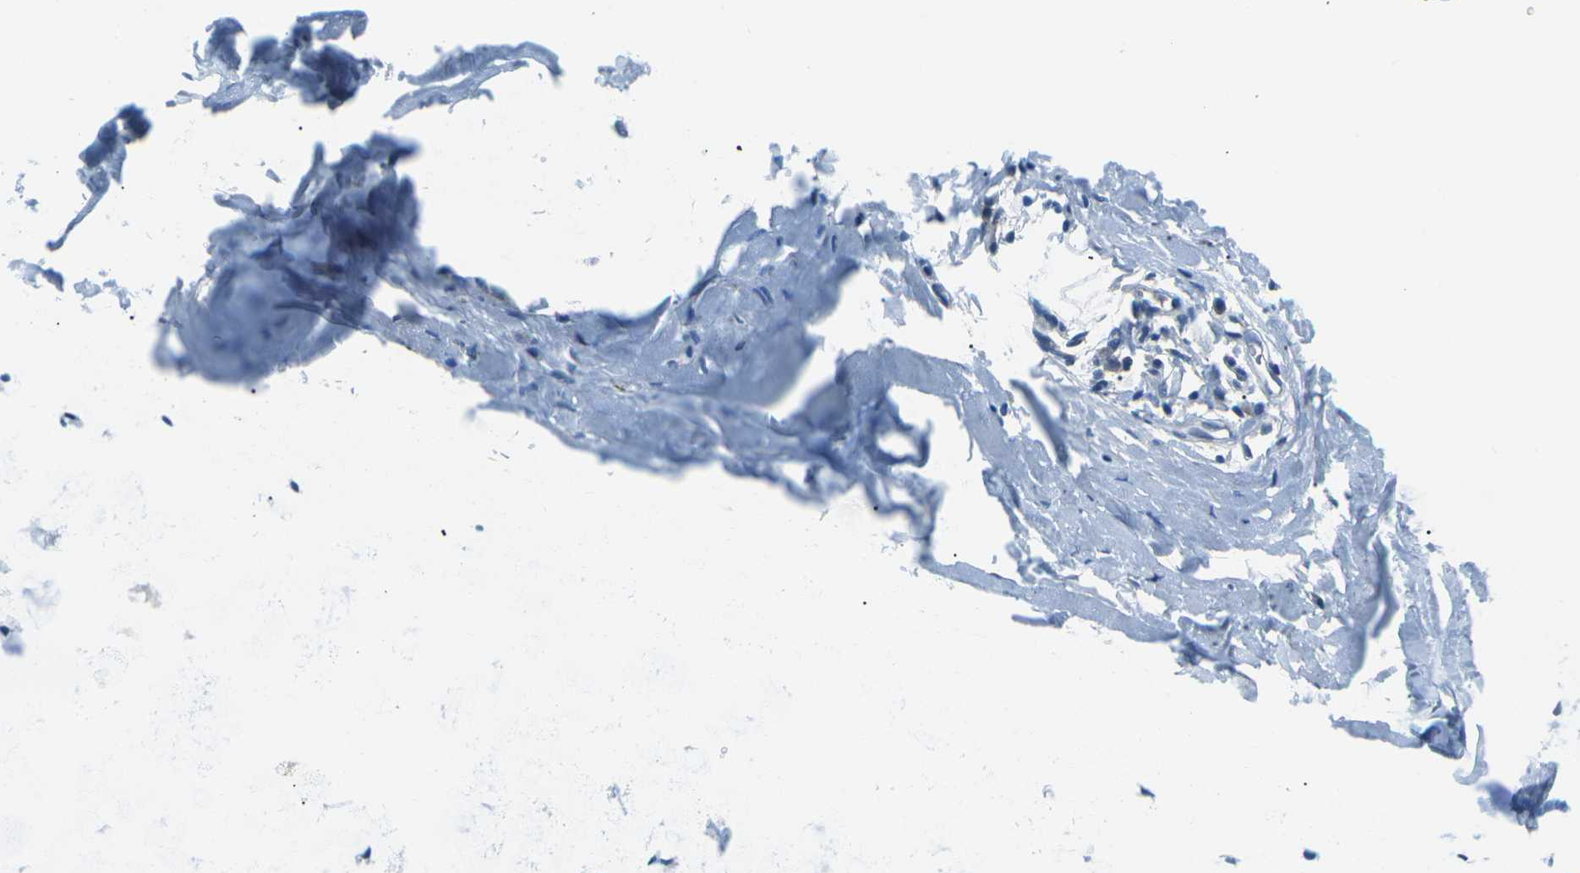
{"staining": {"intensity": "negative", "quantity": "none", "location": "none"}, "tissue": "adipose tissue", "cell_type": "Adipocytes", "image_type": "normal", "snomed": [{"axis": "morphology", "description": "Normal tissue, NOS"}, {"axis": "topography", "description": "Cartilage tissue"}, {"axis": "topography", "description": "Bronchus"}], "caption": "DAB immunohistochemical staining of unremarkable adipose tissue reveals no significant staining in adipocytes. The staining was performed using DAB to visualize the protein expression in brown, while the nuclei were stained in blue with hematoxylin (Magnification: 20x).", "gene": "CD1D", "patient": {"sex": "female", "age": 53}}